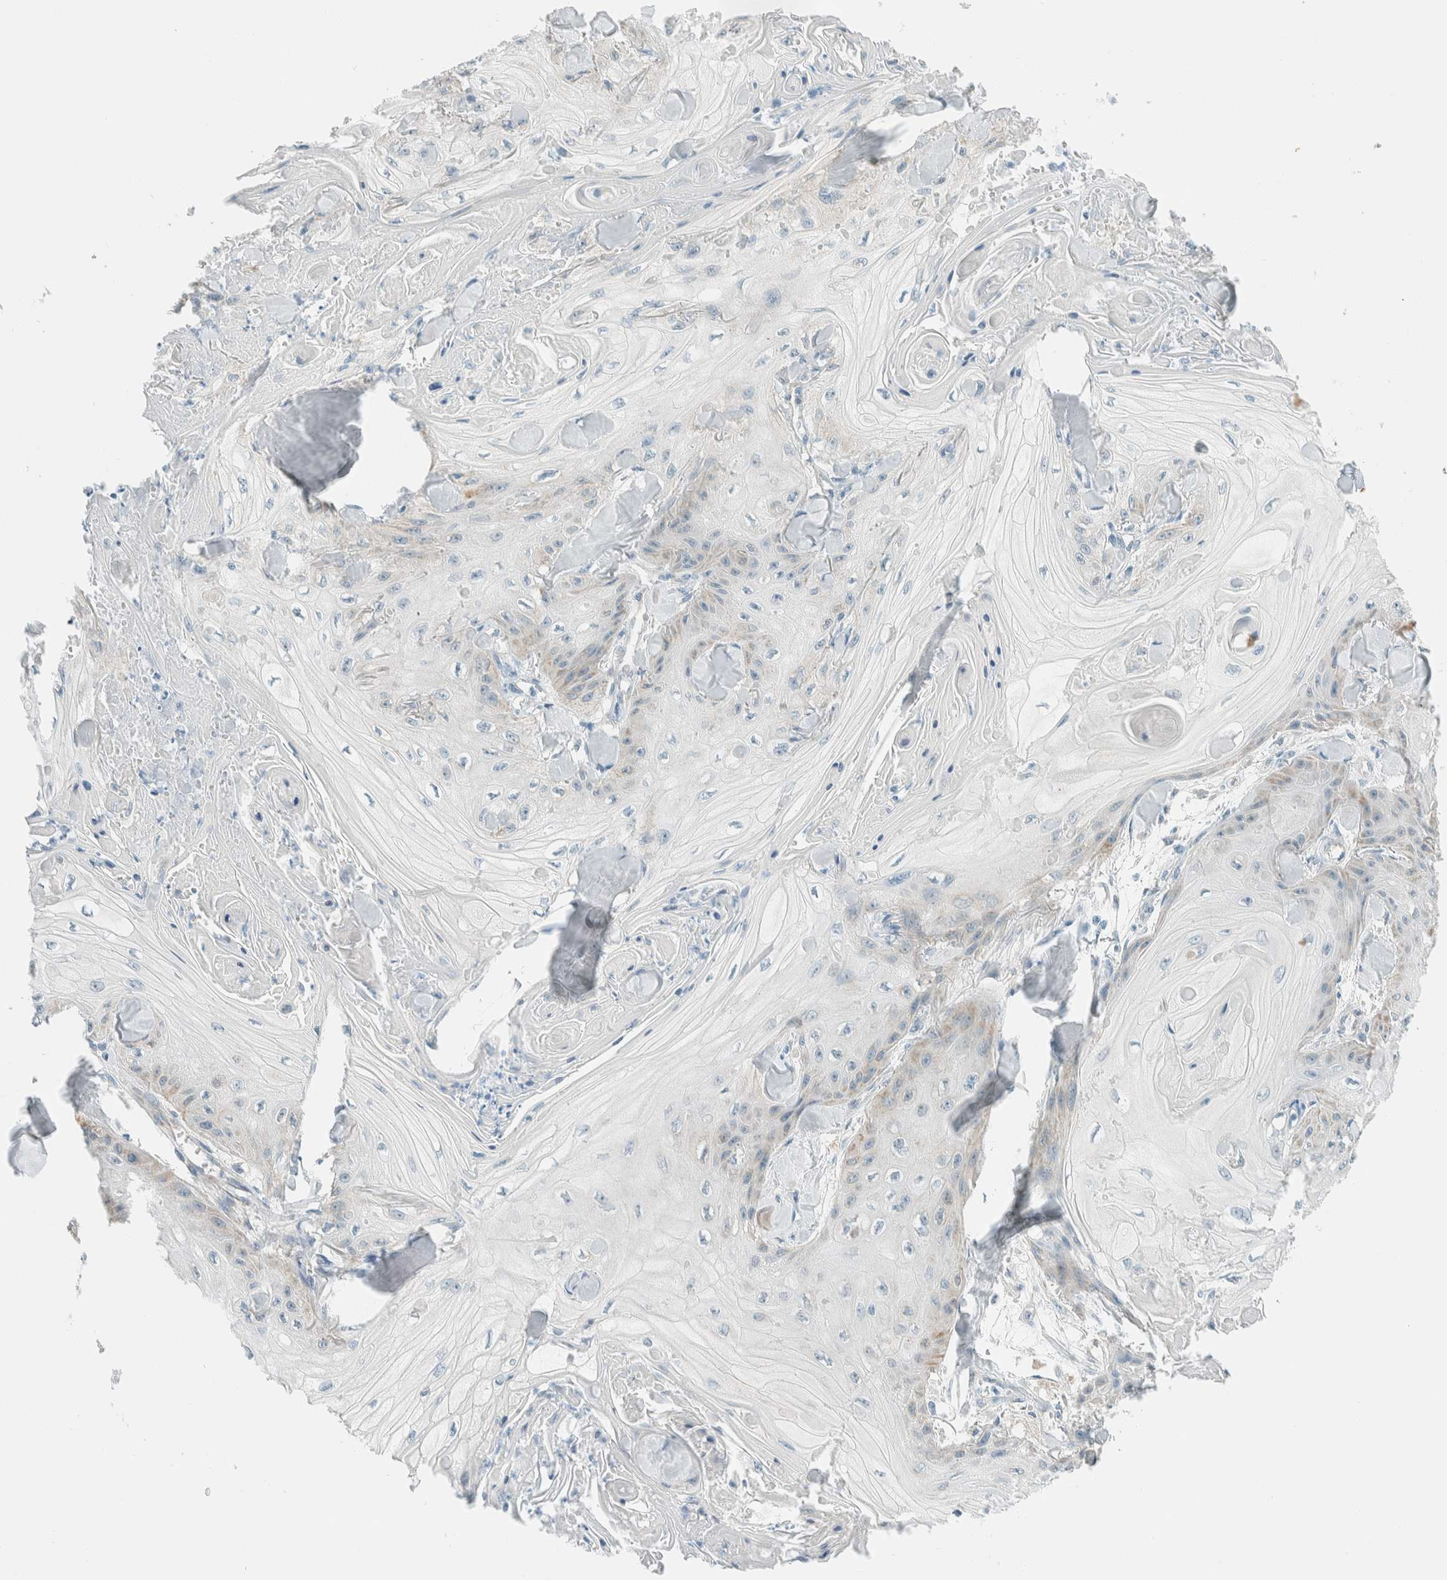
{"staining": {"intensity": "weak", "quantity": "<25%", "location": "cytoplasmic/membranous"}, "tissue": "skin cancer", "cell_type": "Tumor cells", "image_type": "cancer", "snomed": [{"axis": "morphology", "description": "Squamous cell carcinoma, NOS"}, {"axis": "topography", "description": "Skin"}], "caption": "Tumor cells show no significant protein staining in skin cancer.", "gene": "ALDH7A1", "patient": {"sex": "male", "age": 74}}